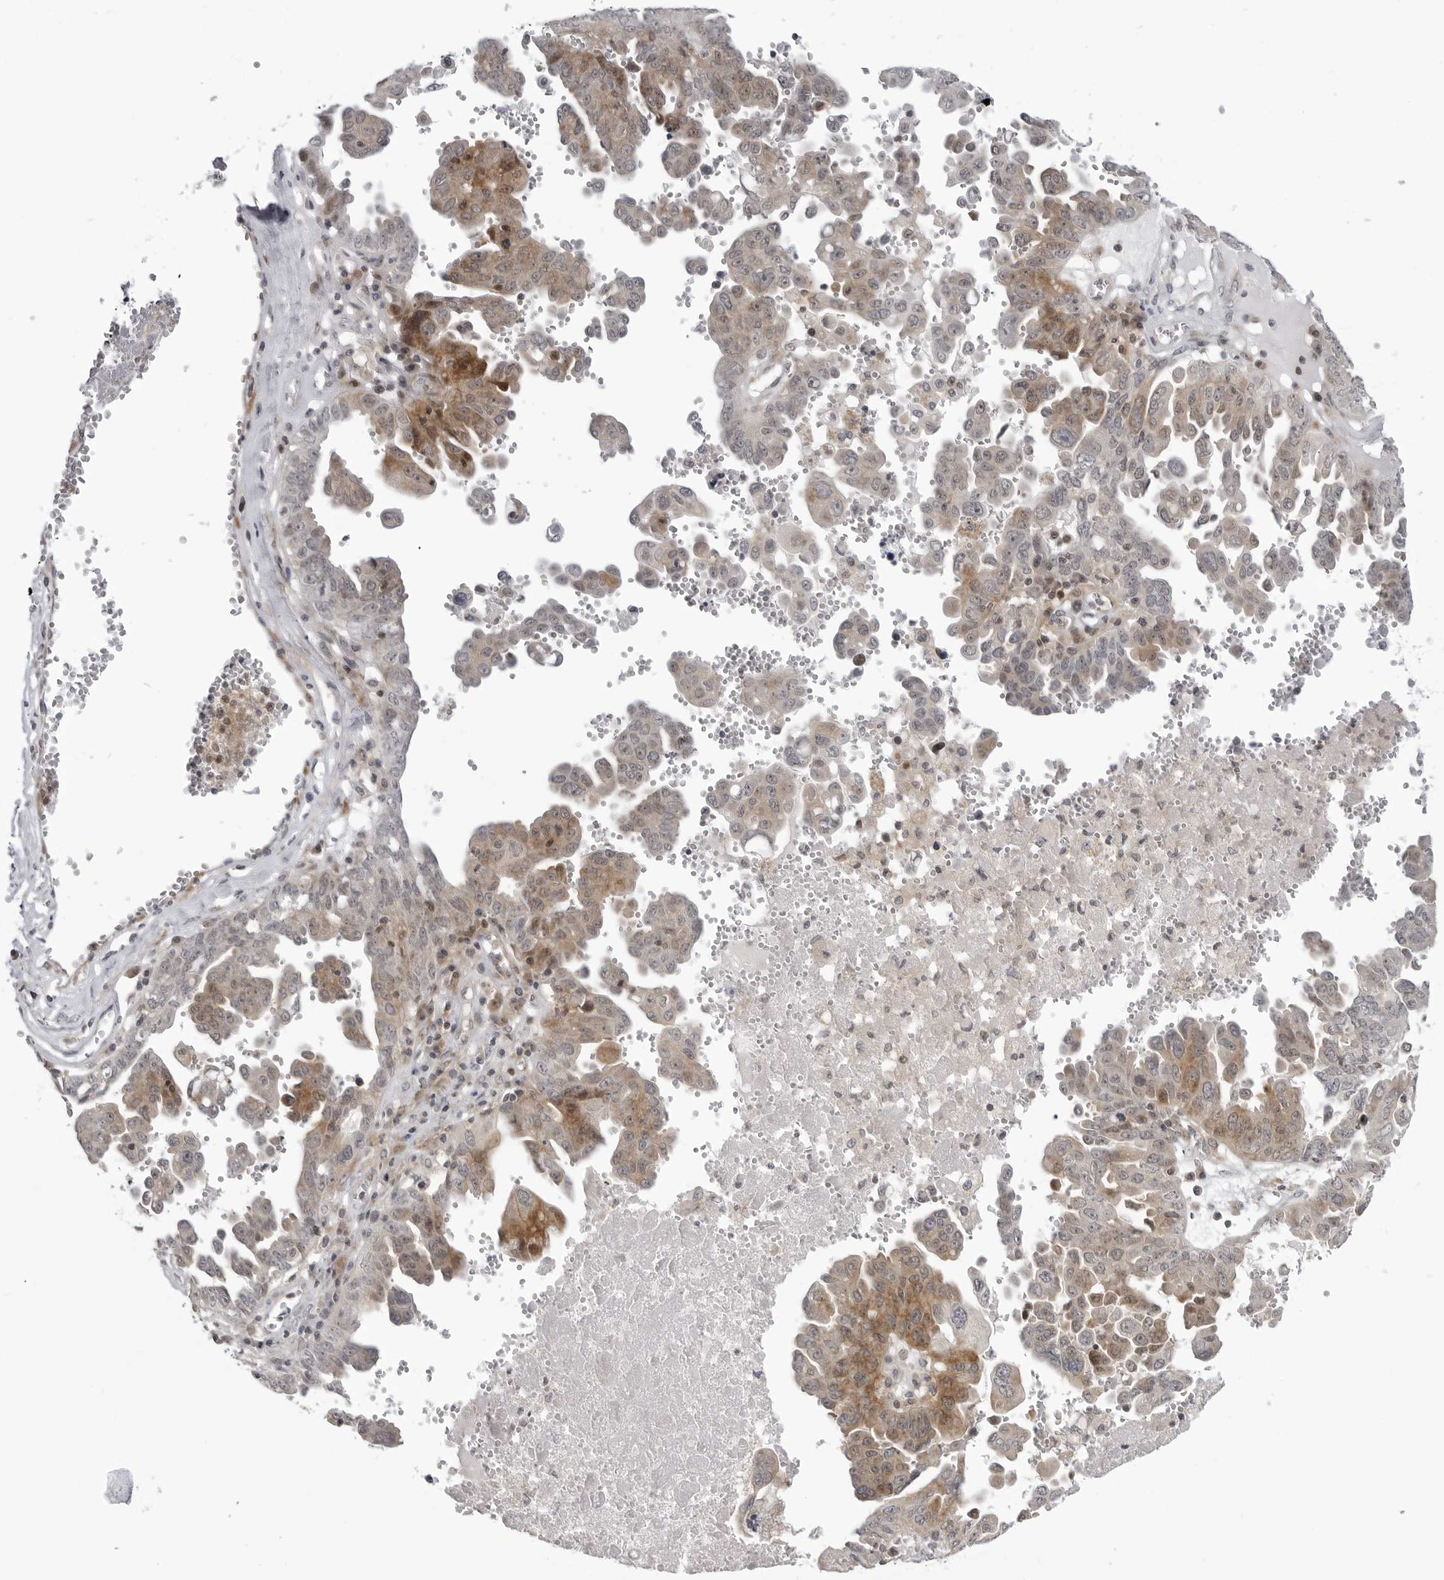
{"staining": {"intensity": "moderate", "quantity": "<25%", "location": "cytoplasmic/membranous"}, "tissue": "ovarian cancer", "cell_type": "Tumor cells", "image_type": "cancer", "snomed": [{"axis": "morphology", "description": "Carcinoma, endometroid"}, {"axis": "topography", "description": "Ovary"}], "caption": "IHC photomicrograph of neoplastic tissue: ovarian endometroid carcinoma stained using immunohistochemistry (IHC) demonstrates low levels of moderate protein expression localized specifically in the cytoplasmic/membranous of tumor cells, appearing as a cytoplasmic/membranous brown color.", "gene": "ADAMTS5", "patient": {"sex": "female", "age": 62}}